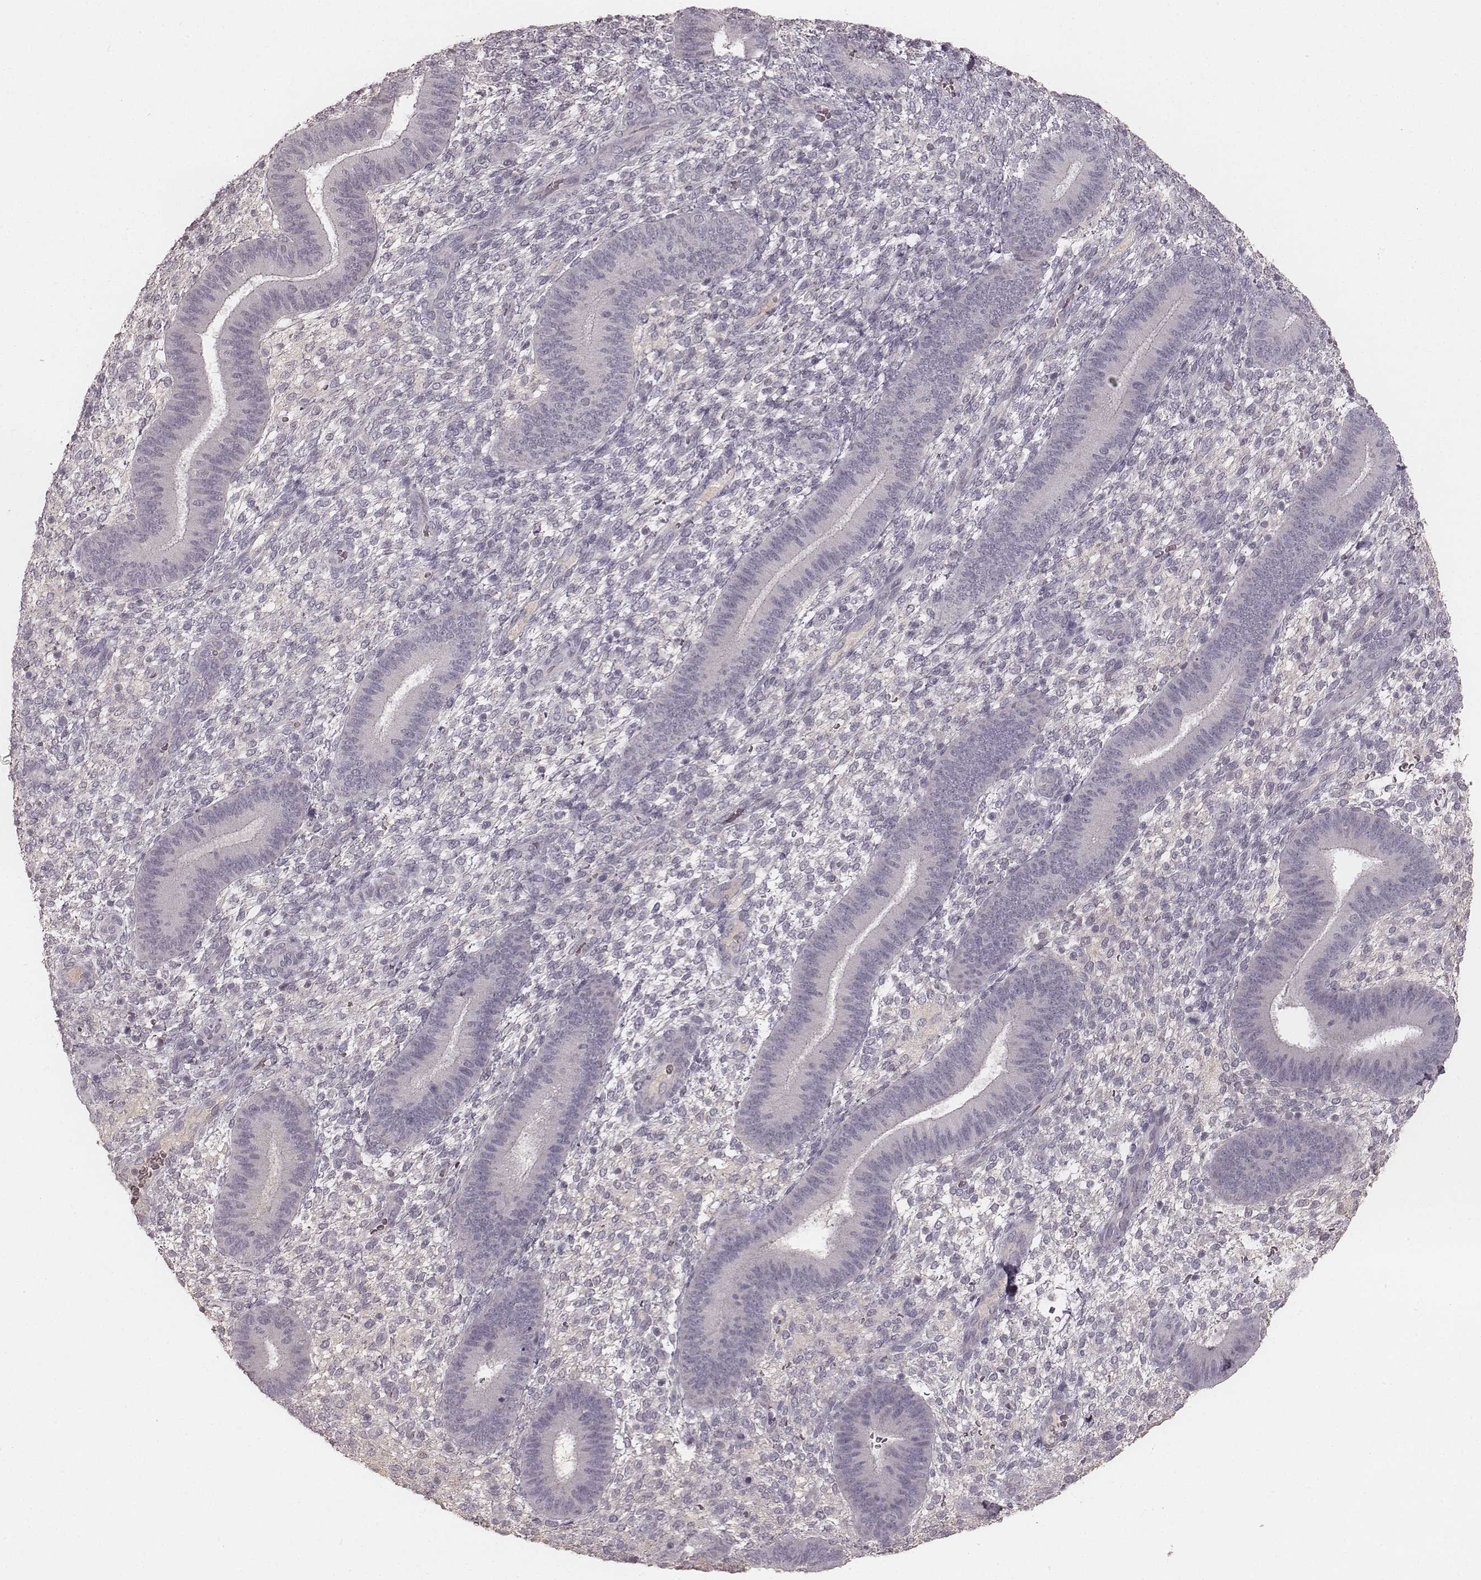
{"staining": {"intensity": "negative", "quantity": "none", "location": "none"}, "tissue": "endometrium", "cell_type": "Cells in endometrial stroma", "image_type": "normal", "snomed": [{"axis": "morphology", "description": "Normal tissue, NOS"}, {"axis": "topography", "description": "Endometrium"}], "caption": "High power microscopy image of an immunohistochemistry (IHC) image of normal endometrium, revealing no significant staining in cells in endometrial stroma.", "gene": "LY6K", "patient": {"sex": "female", "age": 39}}